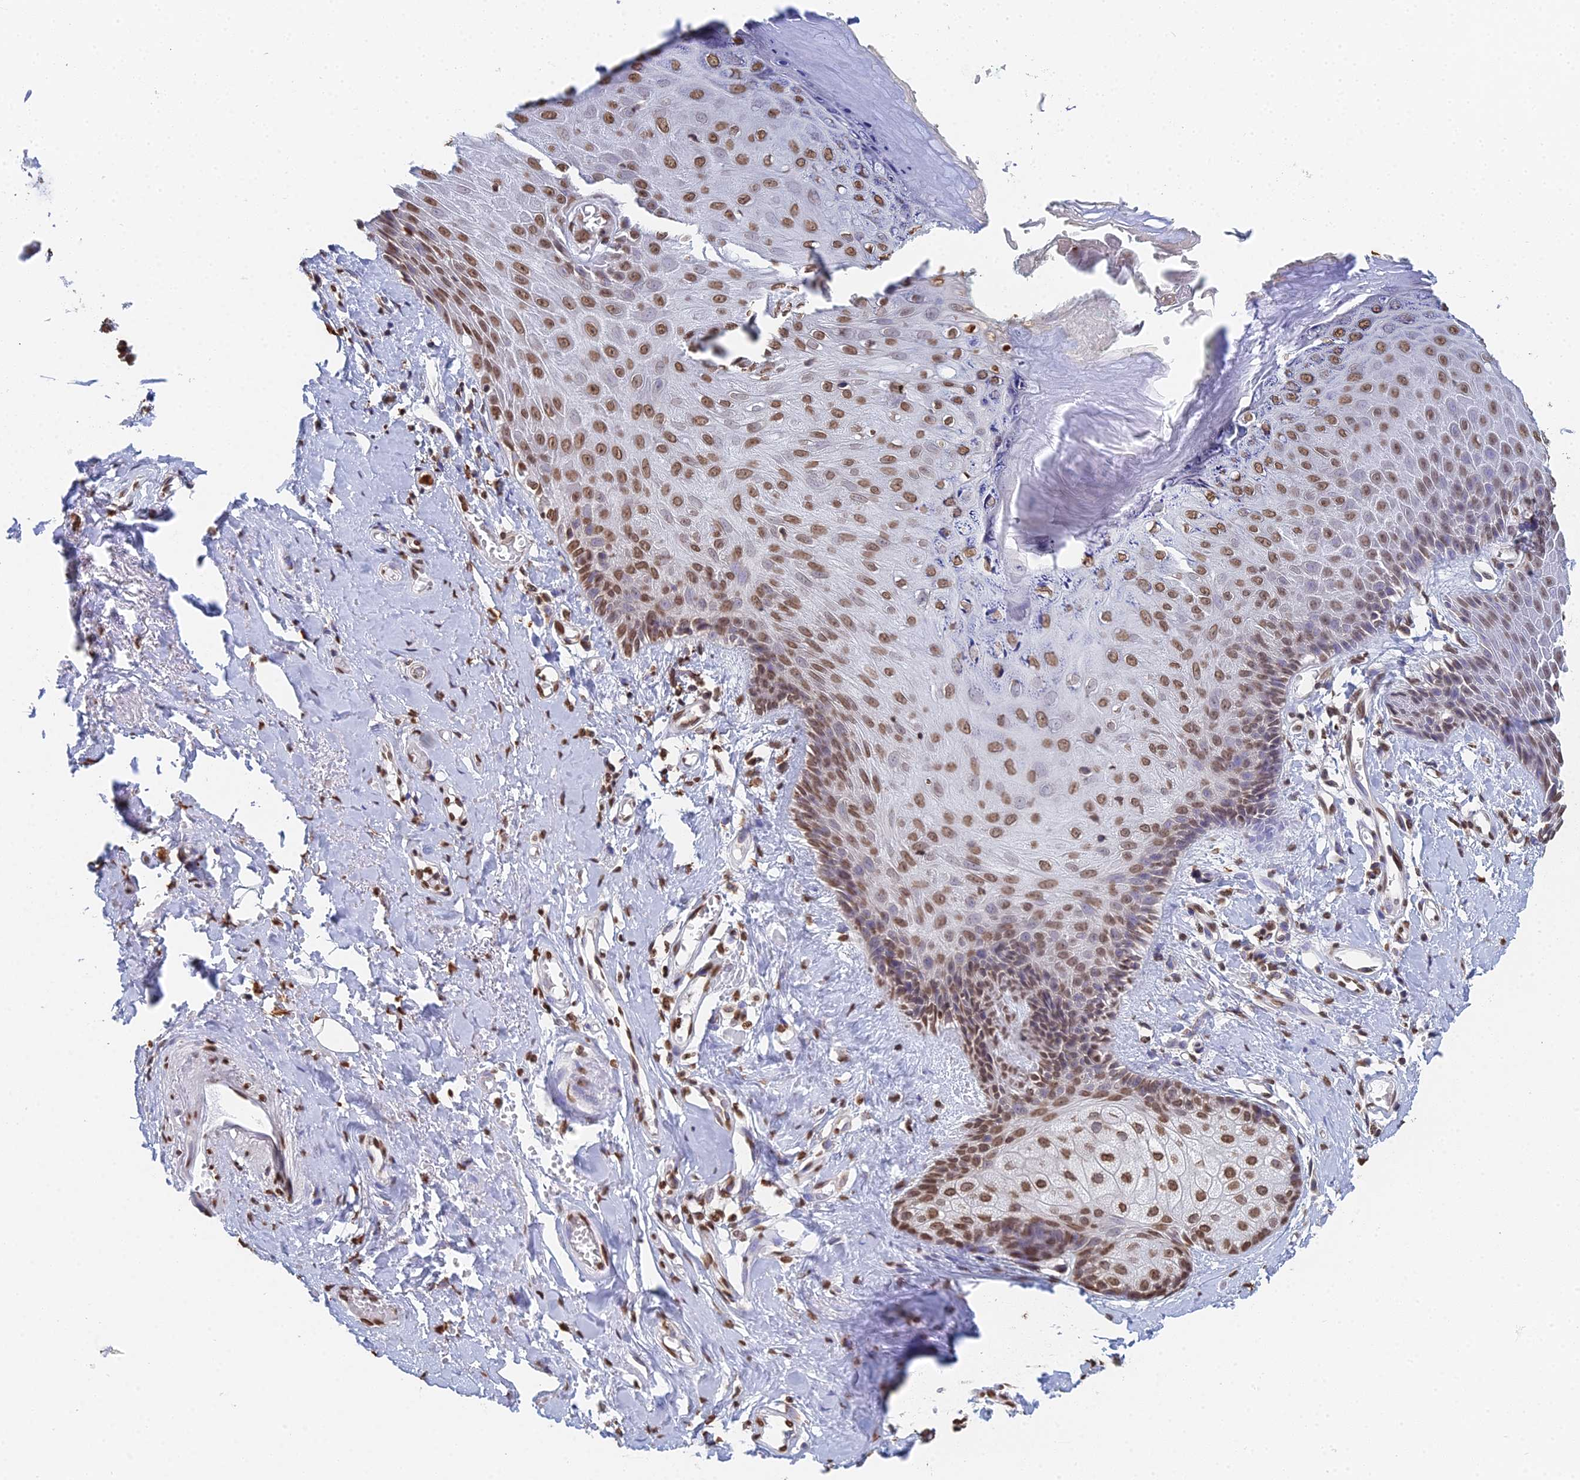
{"staining": {"intensity": "moderate", "quantity": ">75%", "location": "nuclear"}, "tissue": "skin", "cell_type": "Epidermal cells", "image_type": "normal", "snomed": [{"axis": "morphology", "description": "Normal tissue, NOS"}, {"axis": "topography", "description": "Anal"}], "caption": "Immunohistochemistry (IHC) photomicrograph of benign skin: skin stained using IHC demonstrates medium levels of moderate protein expression localized specifically in the nuclear of epidermal cells, appearing as a nuclear brown color.", "gene": "GBP3", "patient": {"sex": "male", "age": 78}}